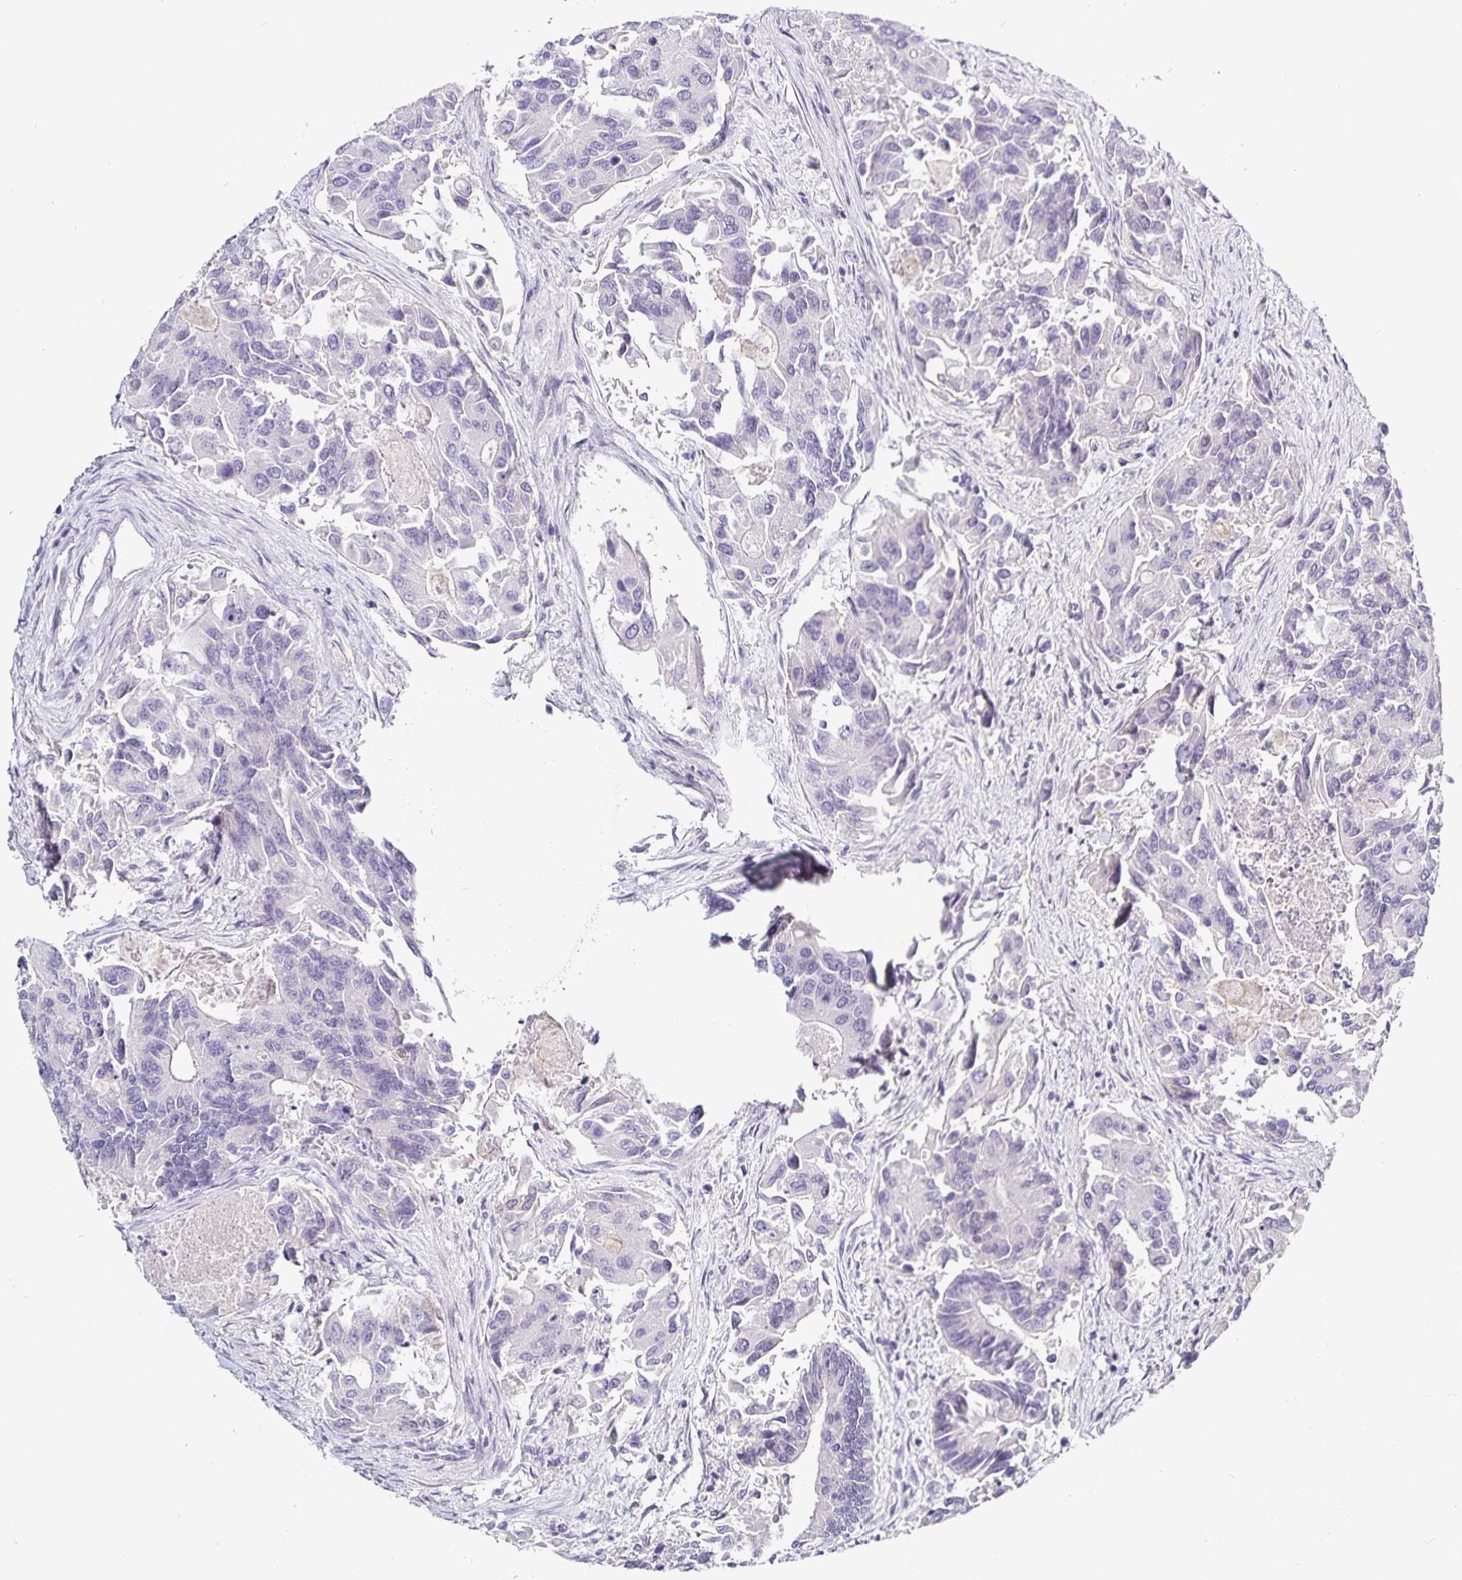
{"staining": {"intensity": "negative", "quantity": "none", "location": "none"}, "tissue": "colorectal cancer", "cell_type": "Tumor cells", "image_type": "cancer", "snomed": [{"axis": "morphology", "description": "Adenocarcinoma, NOS"}, {"axis": "topography", "description": "Colon"}], "caption": "The image exhibits no significant positivity in tumor cells of colorectal adenocarcinoma. (Immunohistochemistry, brightfield microscopy, high magnification).", "gene": "TTR", "patient": {"sex": "female", "age": 67}}